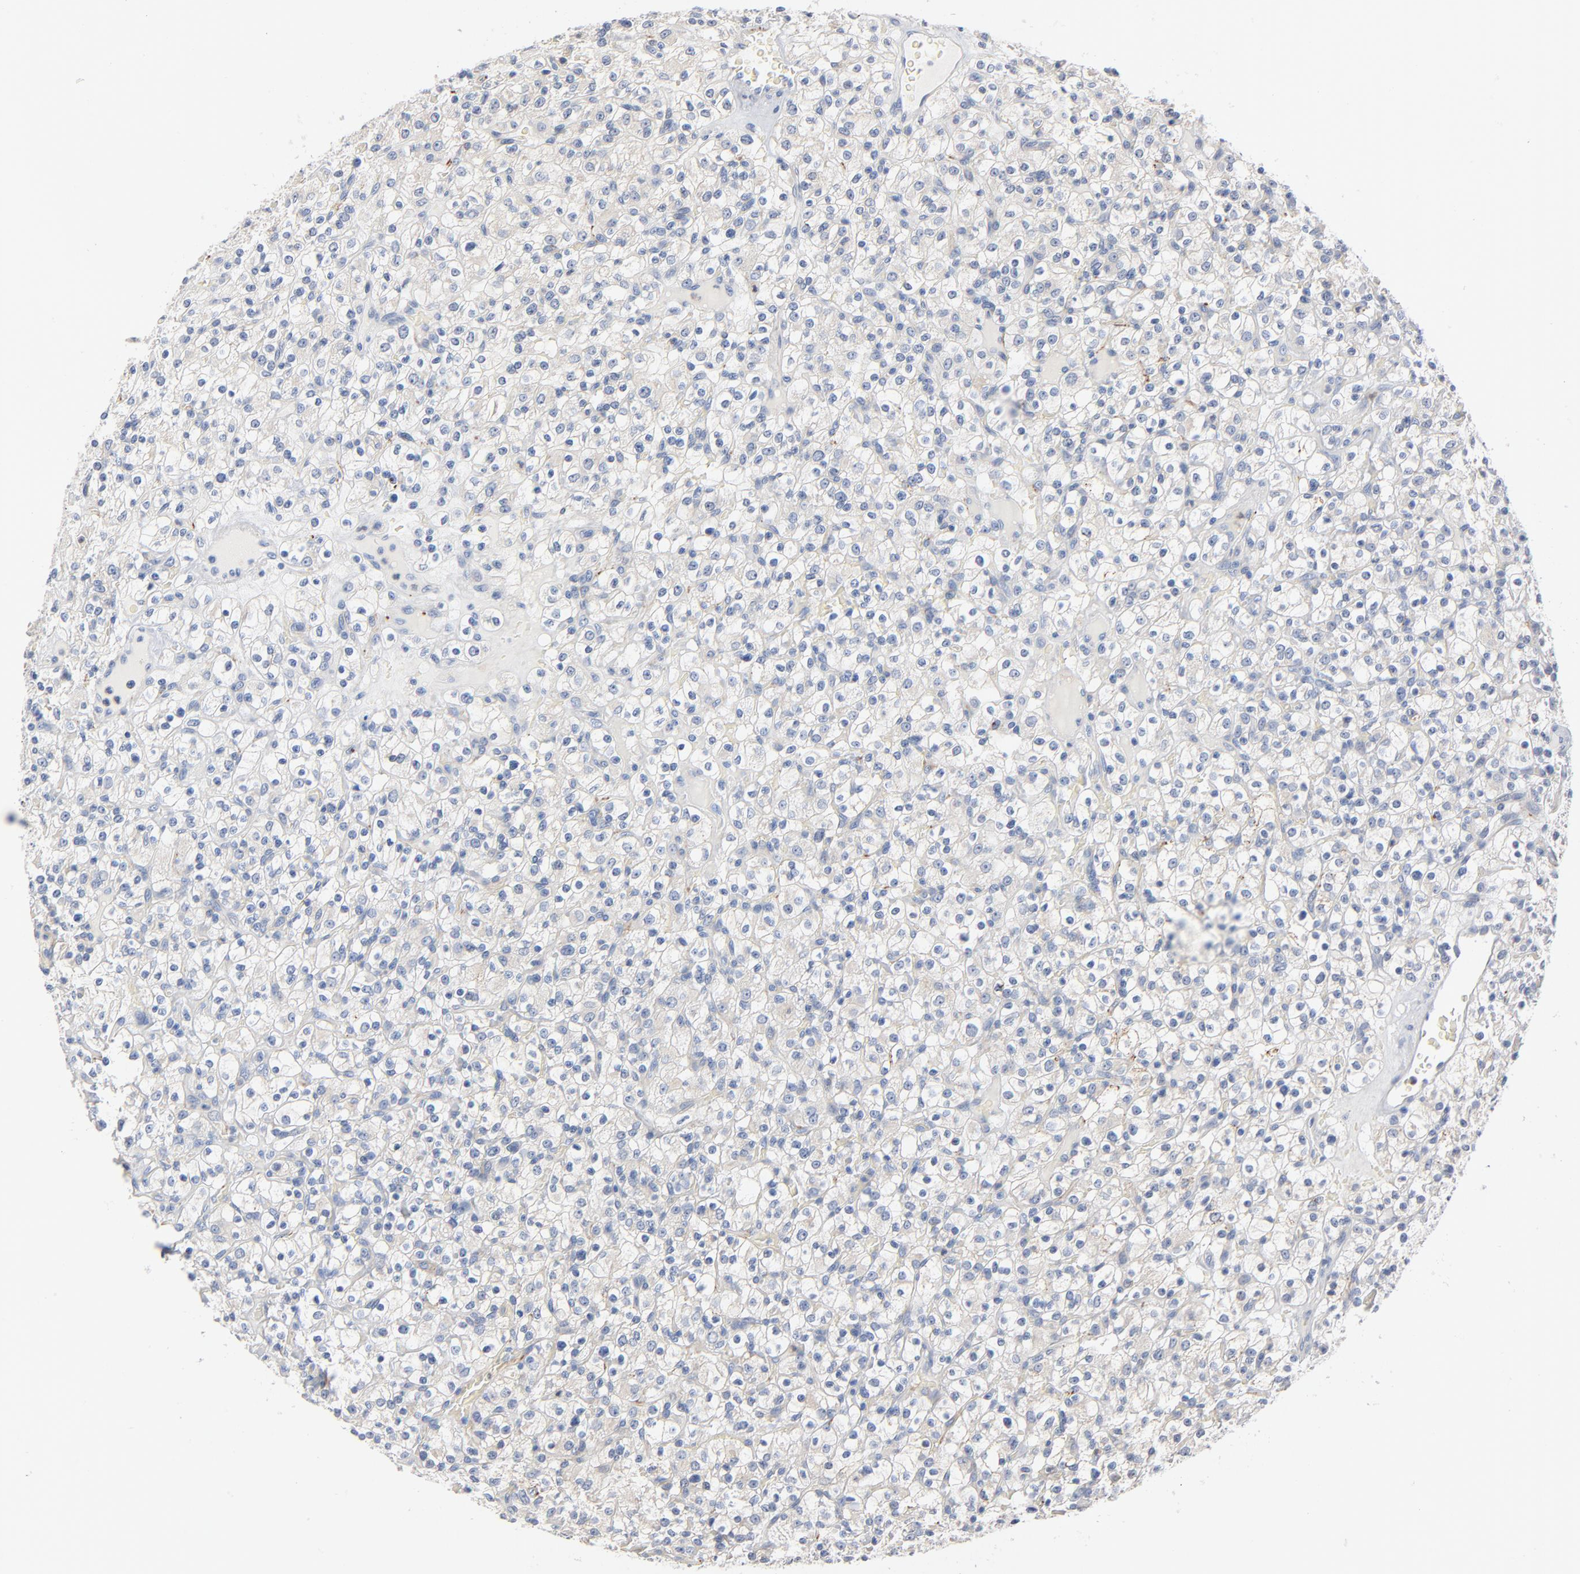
{"staining": {"intensity": "negative", "quantity": "none", "location": "none"}, "tissue": "renal cancer", "cell_type": "Tumor cells", "image_type": "cancer", "snomed": [{"axis": "morphology", "description": "Normal tissue, NOS"}, {"axis": "morphology", "description": "Adenocarcinoma, NOS"}, {"axis": "topography", "description": "Kidney"}], "caption": "Human renal cancer (adenocarcinoma) stained for a protein using immunohistochemistry (IHC) displays no expression in tumor cells.", "gene": "IFT43", "patient": {"sex": "female", "age": 72}}